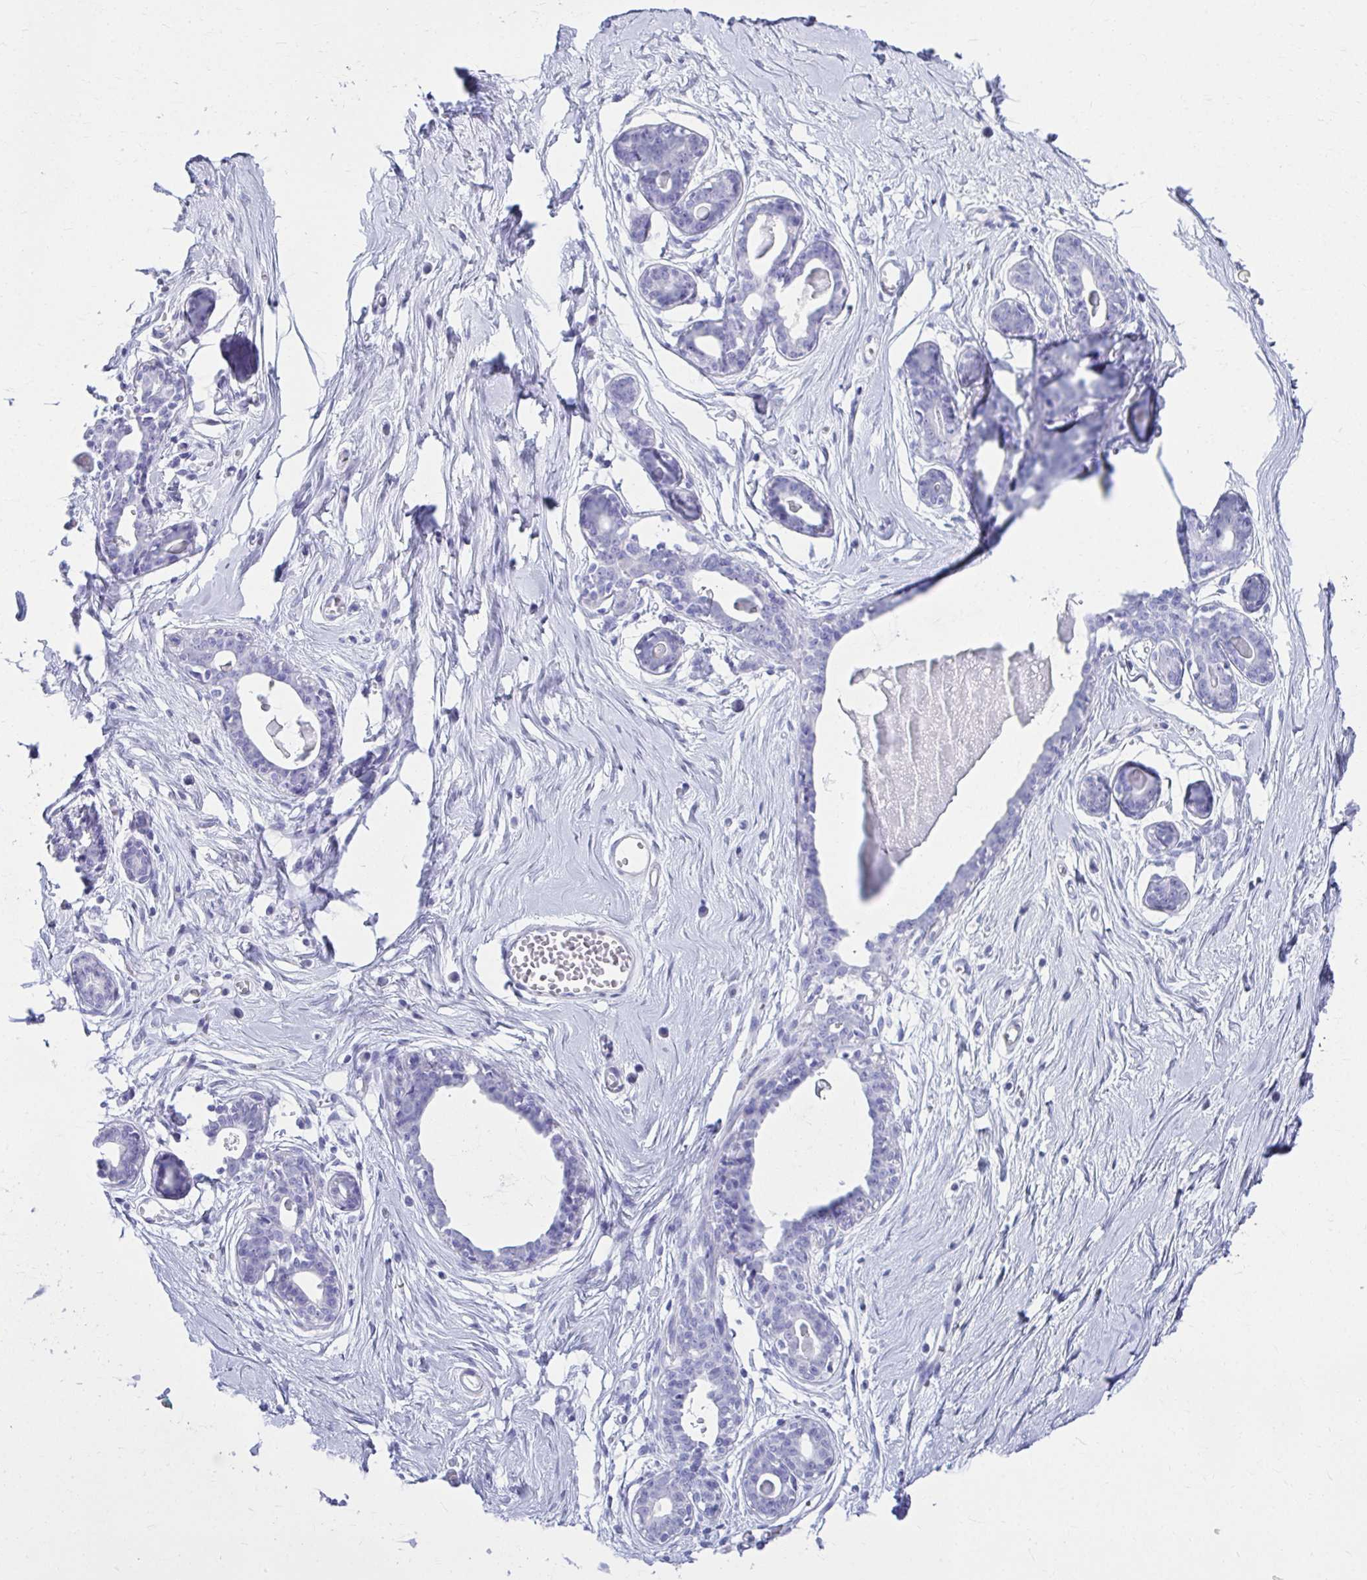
{"staining": {"intensity": "negative", "quantity": "none", "location": "none"}, "tissue": "breast", "cell_type": "Adipocytes", "image_type": "normal", "snomed": [{"axis": "morphology", "description": "Normal tissue, NOS"}, {"axis": "topography", "description": "Breast"}], "caption": "IHC micrograph of normal human breast stained for a protein (brown), which reveals no positivity in adipocytes.", "gene": "ATP4B", "patient": {"sex": "female", "age": 45}}